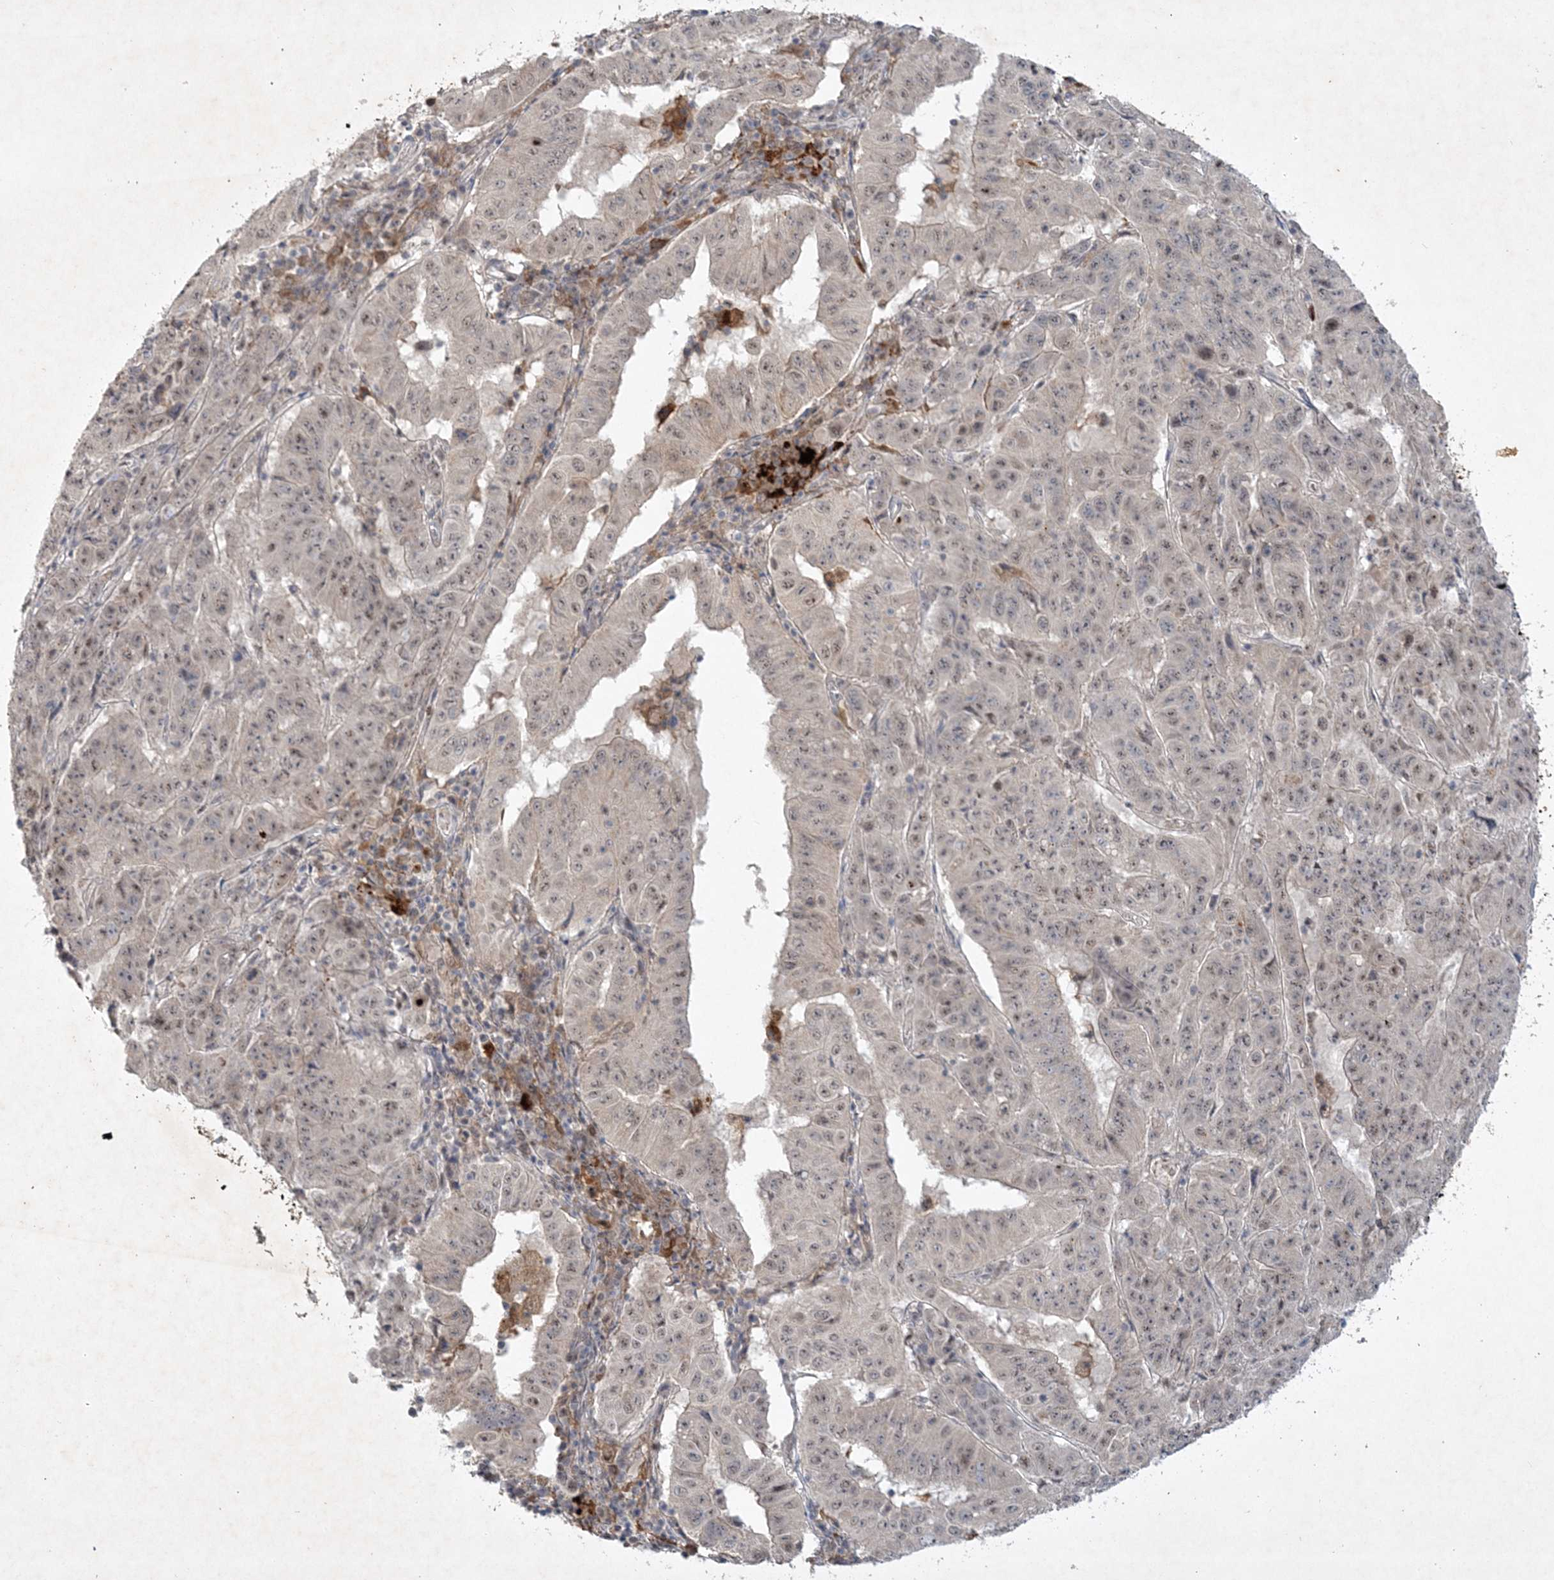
{"staining": {"intensity": "weak", "quantity": "25%-75%", "location": "nuclear"}, "tissue": "pancreatic cancer", "cell_type": "Tumor cells", "image_type": "cancer", "snomed": [{"axis": "morphology", "description": "Adenocarcinoma, NOS"}, {"axis": "topography", "description": "Pancreas"}], "caption": "Tumor cells reveal low levels of weak nuclear staining in about 25%-75% of cells in human adenocarcinoma (pancreatic). The staining is performed using DAB brown chromogen to label protein expression. The nuclei are counter-stained blue using hematoxylin.", "gene": "THG1L", "patient": {"sex": "male", "age": 63}}